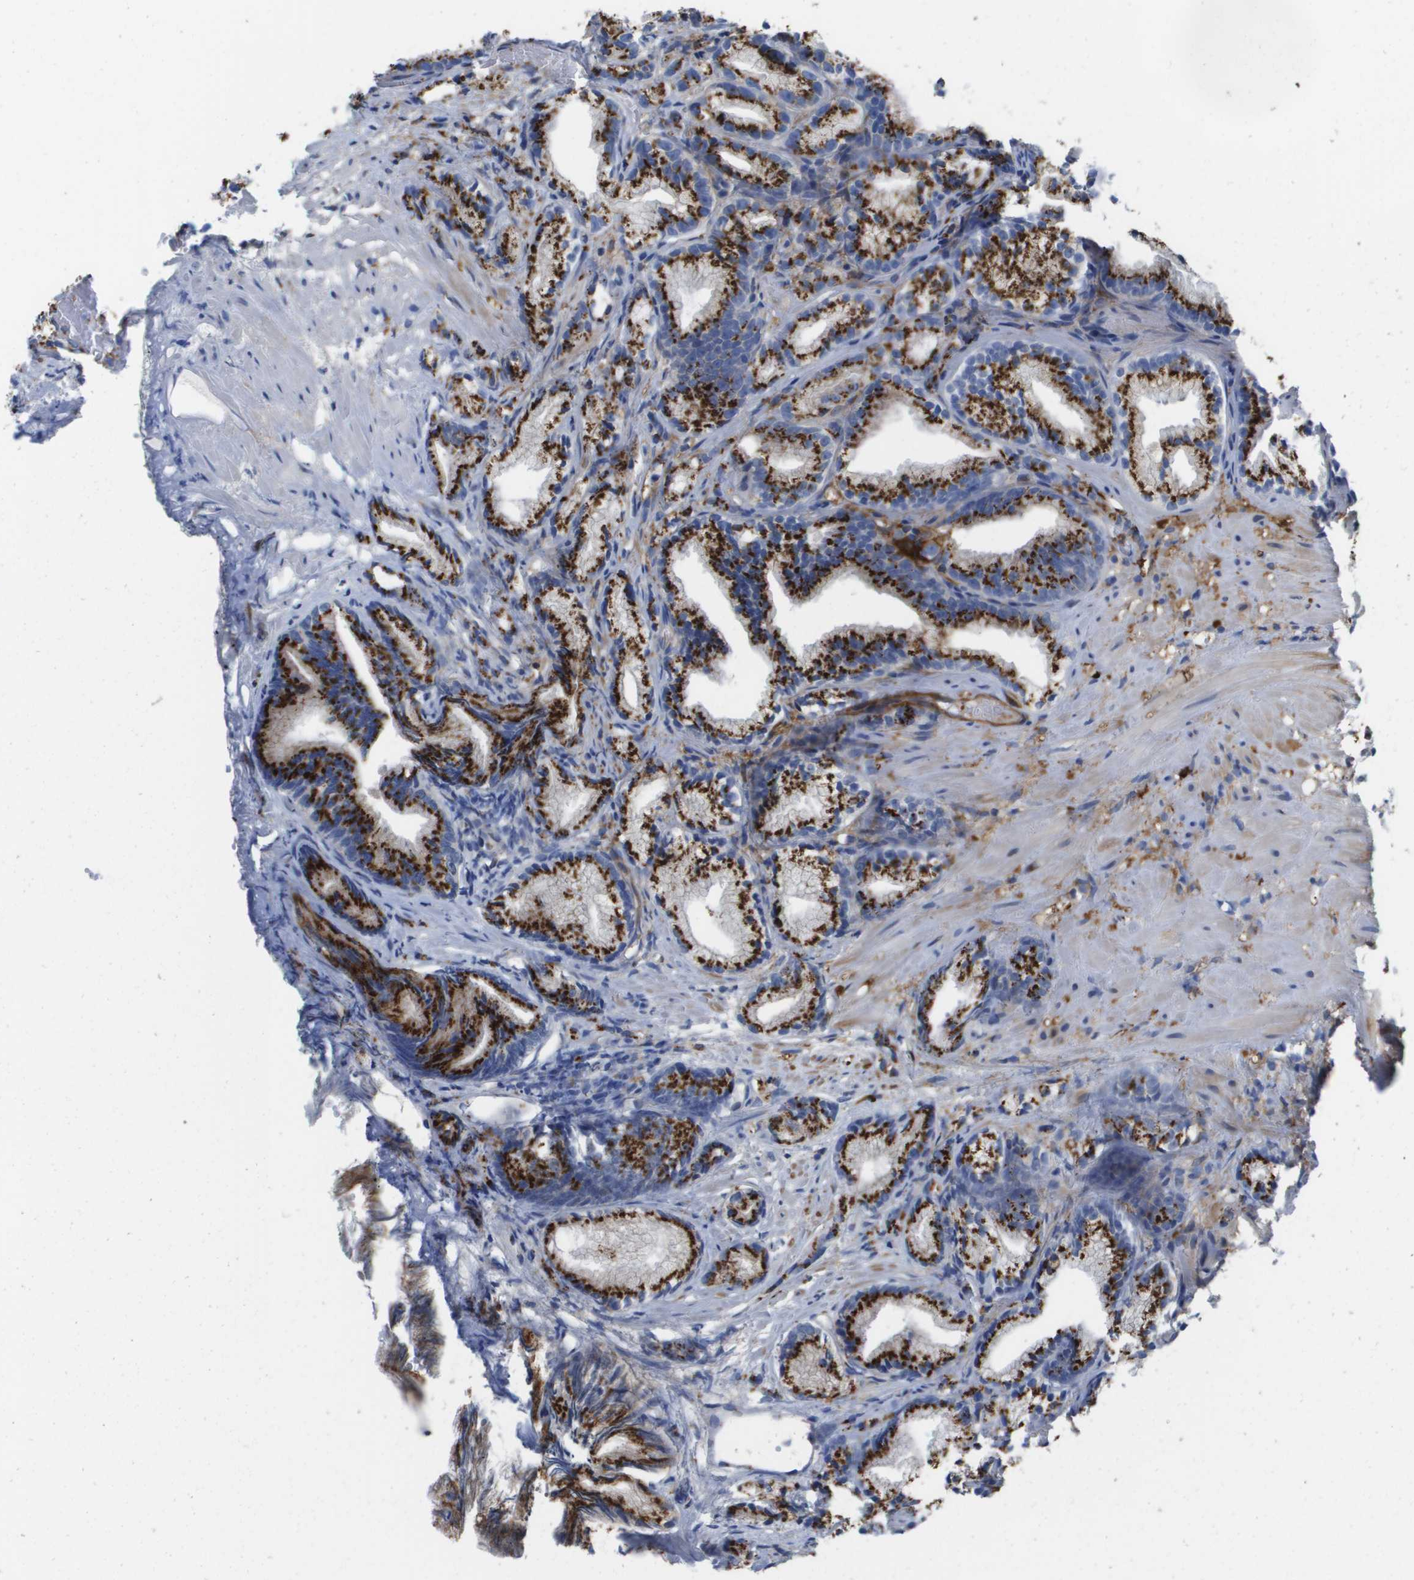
{"staining": {"intensity": "strong", "quantity": ">75%", "location": "cytoplasmic/membranous"}, "tissue": "prostate cancer", "cell_type": "Tumor cells", "image_type": "cancer", "snomed": [{"axis": "morphology", "description": "Adenocarcinoma, Low grade"}, {"axis": "topography", "description": "Prostate"}], "caption": "Prostate cancer stained with immunohistochemistry (IHC) demonstrates strong cytoplasmic/membranous positivity in about >75% of tumor cells. (DAB = brown stain, brightfield microscopy at high magnification).", "gene": "SLC37A2", "patient": {"sex": "male", "age": 89}}